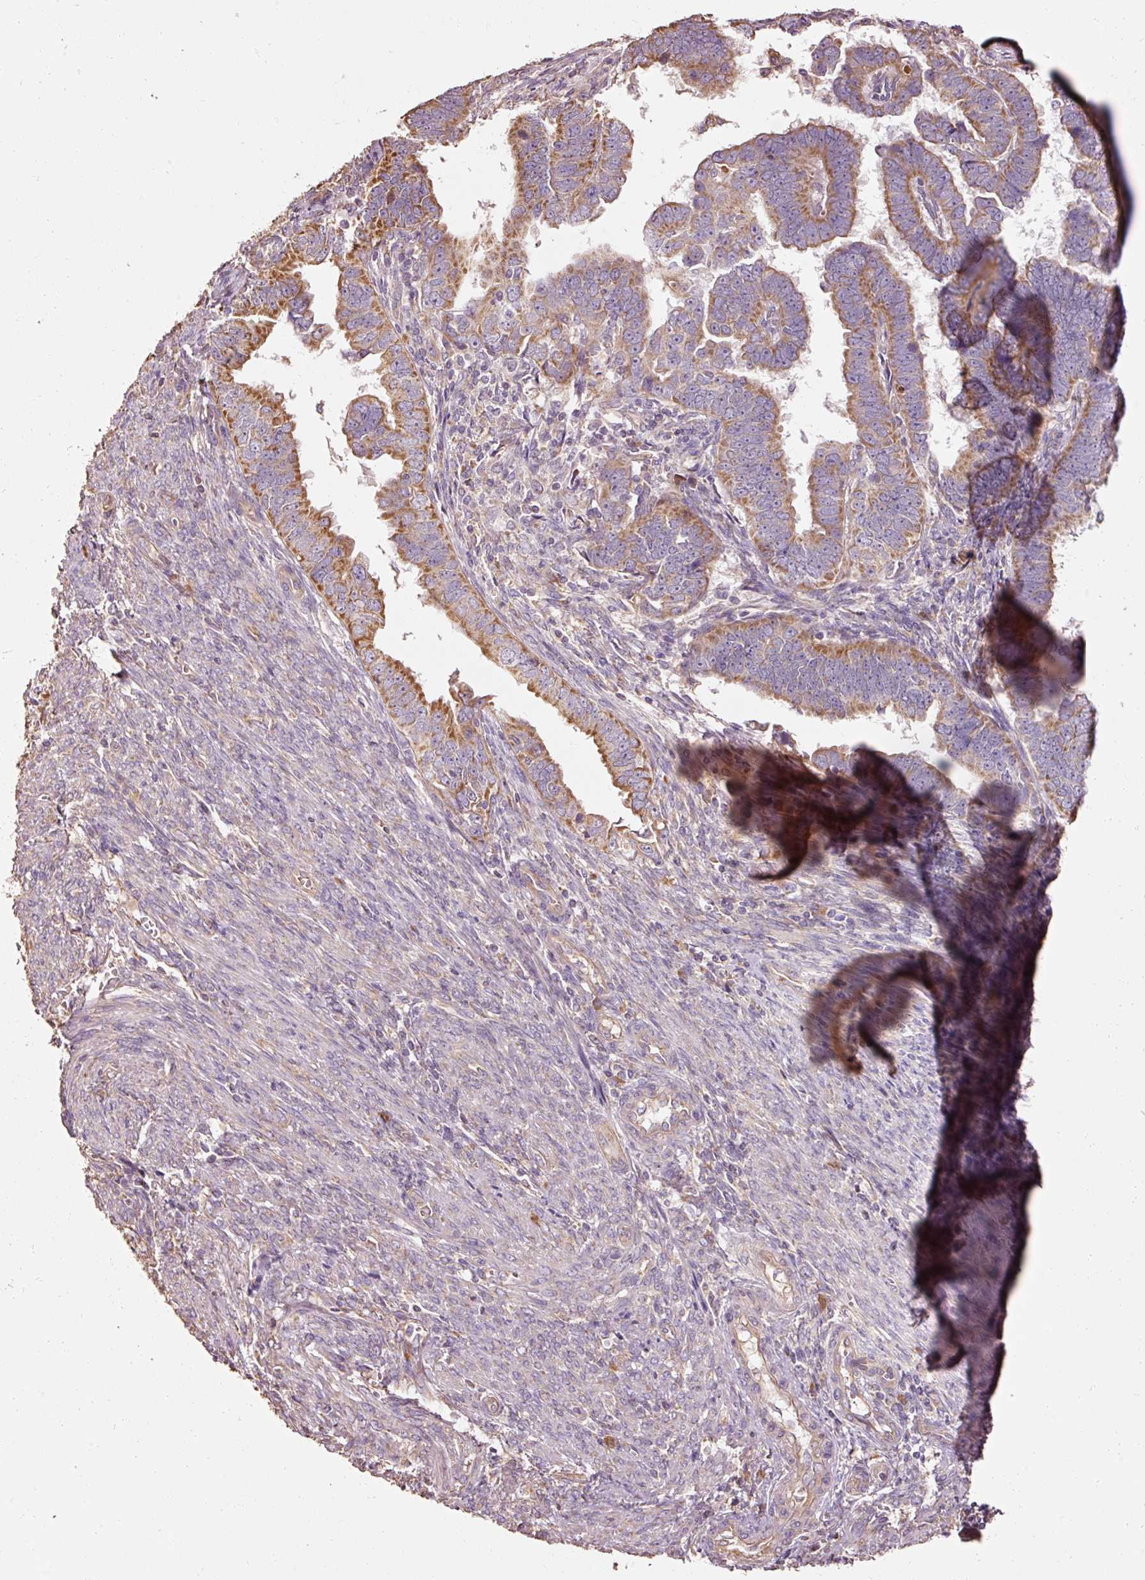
{"staining": {"intensity": "moderate", "quantity": ">75%", "location": "cytoplasmic/membranous"}, "tissue": "endometrial cancer", "cell_type": "Tumor cells", "image_type": "cancer", "snomed": [{"axis": "morphology", "description": "Adenocarcinoma, NOS"}, {"axis": "topography", "description": "Endometrium"}], "caption": "Endometrial cancer (adenocarcinoma) tissue displays moderate cytoplasmic/membranous expression in about >75% of tumor cells, visualized by immunohistochemistry.", "gene": "EFHC1", "patient": {"sex": "female", "age": 75}}